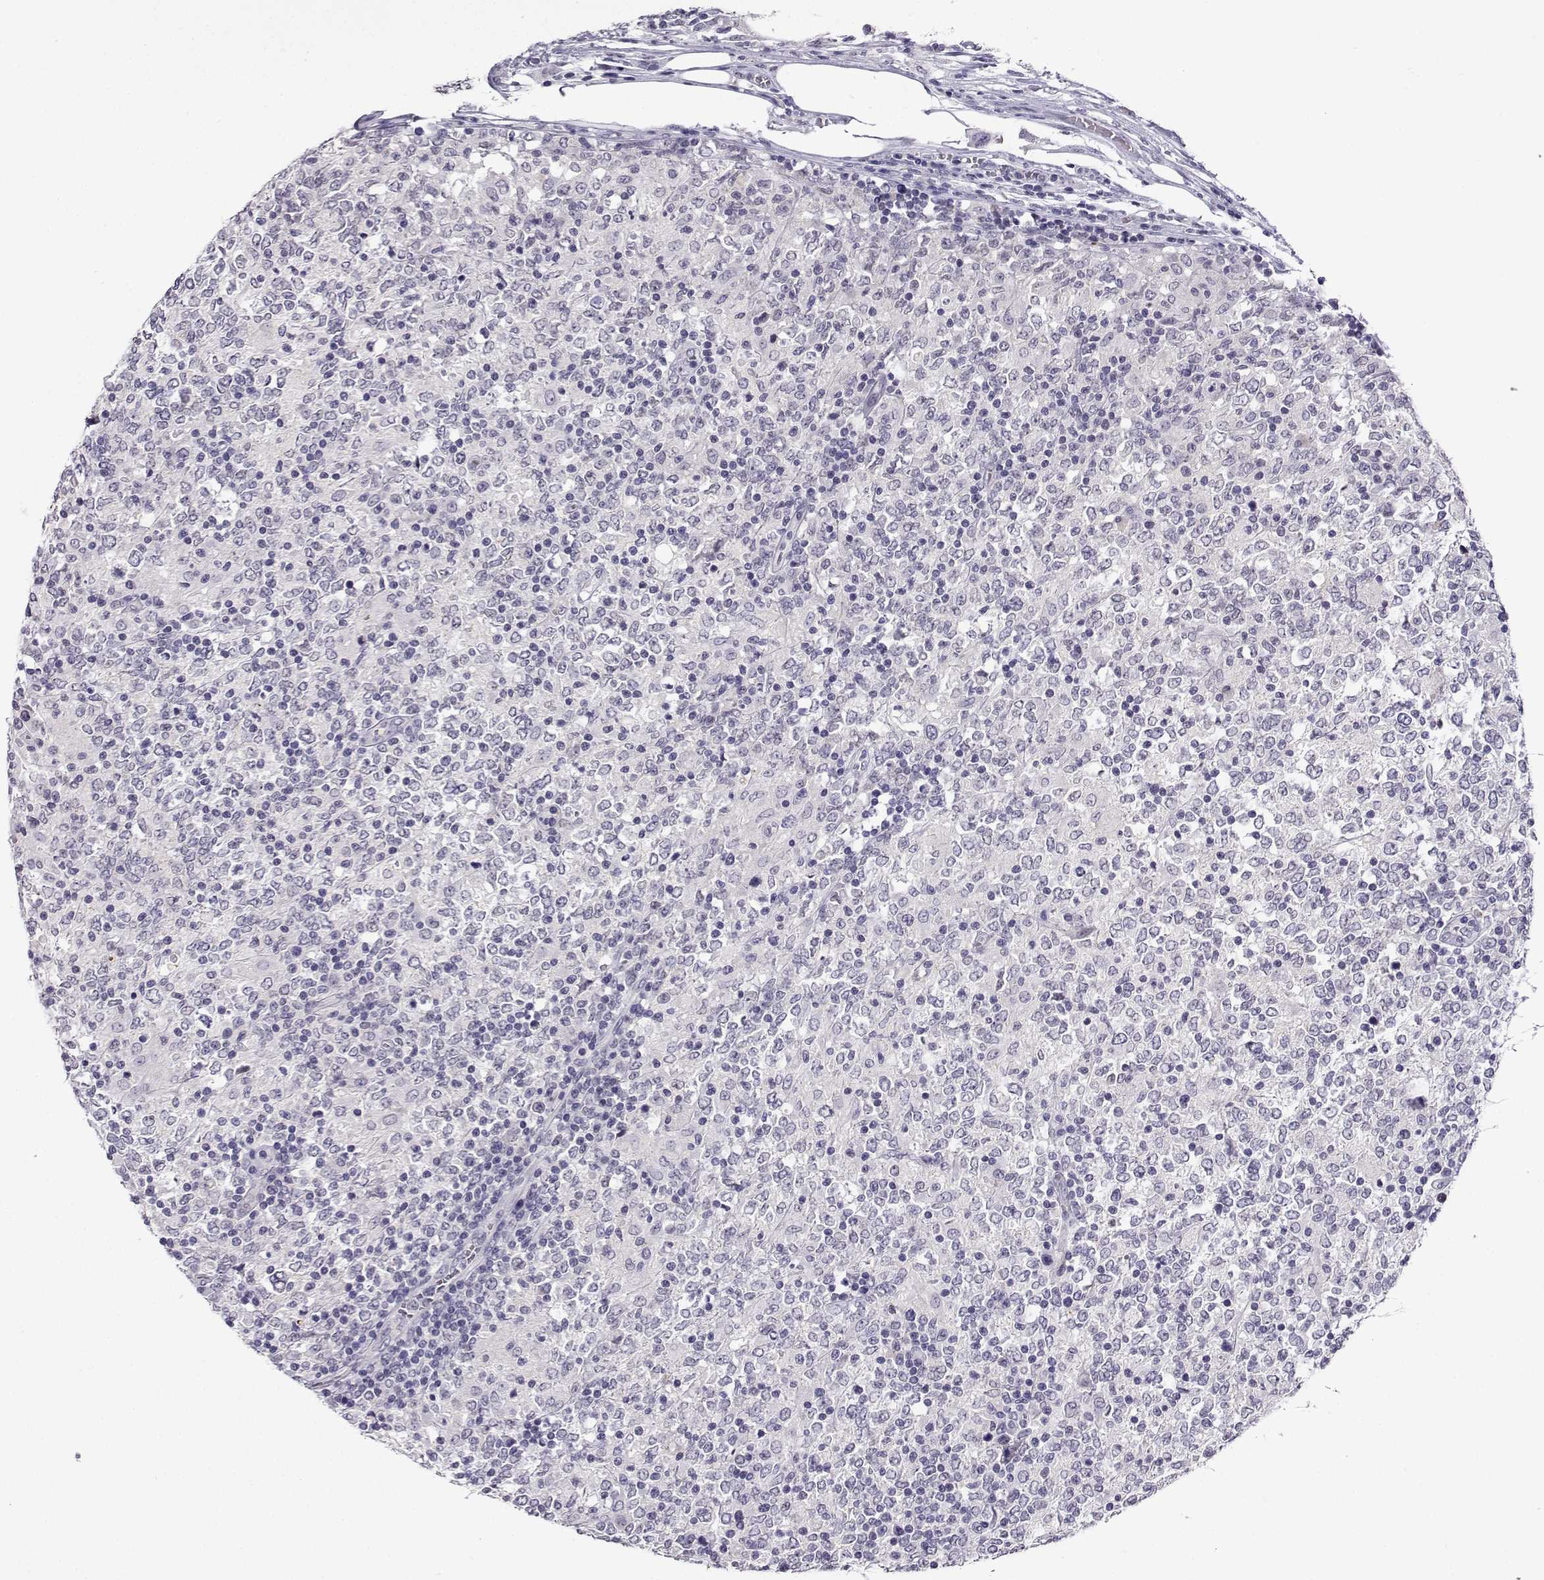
{"staining": {"intensity": "negative", "quantity": "none", "location": "none"}, "tissue": "lymphoma", "cell_type": "Tumor cells", "image_type": "cancer", "snomed": [{"axis": "morphology", "description": "Malignant lymphoma, non-Hodgkin's type, High grade"}, {"axis": "topography", "description": "Lymph node"}], "caption": "An image of human lymphoma is negative for staining in tumor cells. (Brightfield microscopy of DAB (3,3'-diaminobenzidine) immunohistochemistry (IHC) at high magnification).", "gene": "LRFN2", "patient": {"sex": "female", "age": 84}}